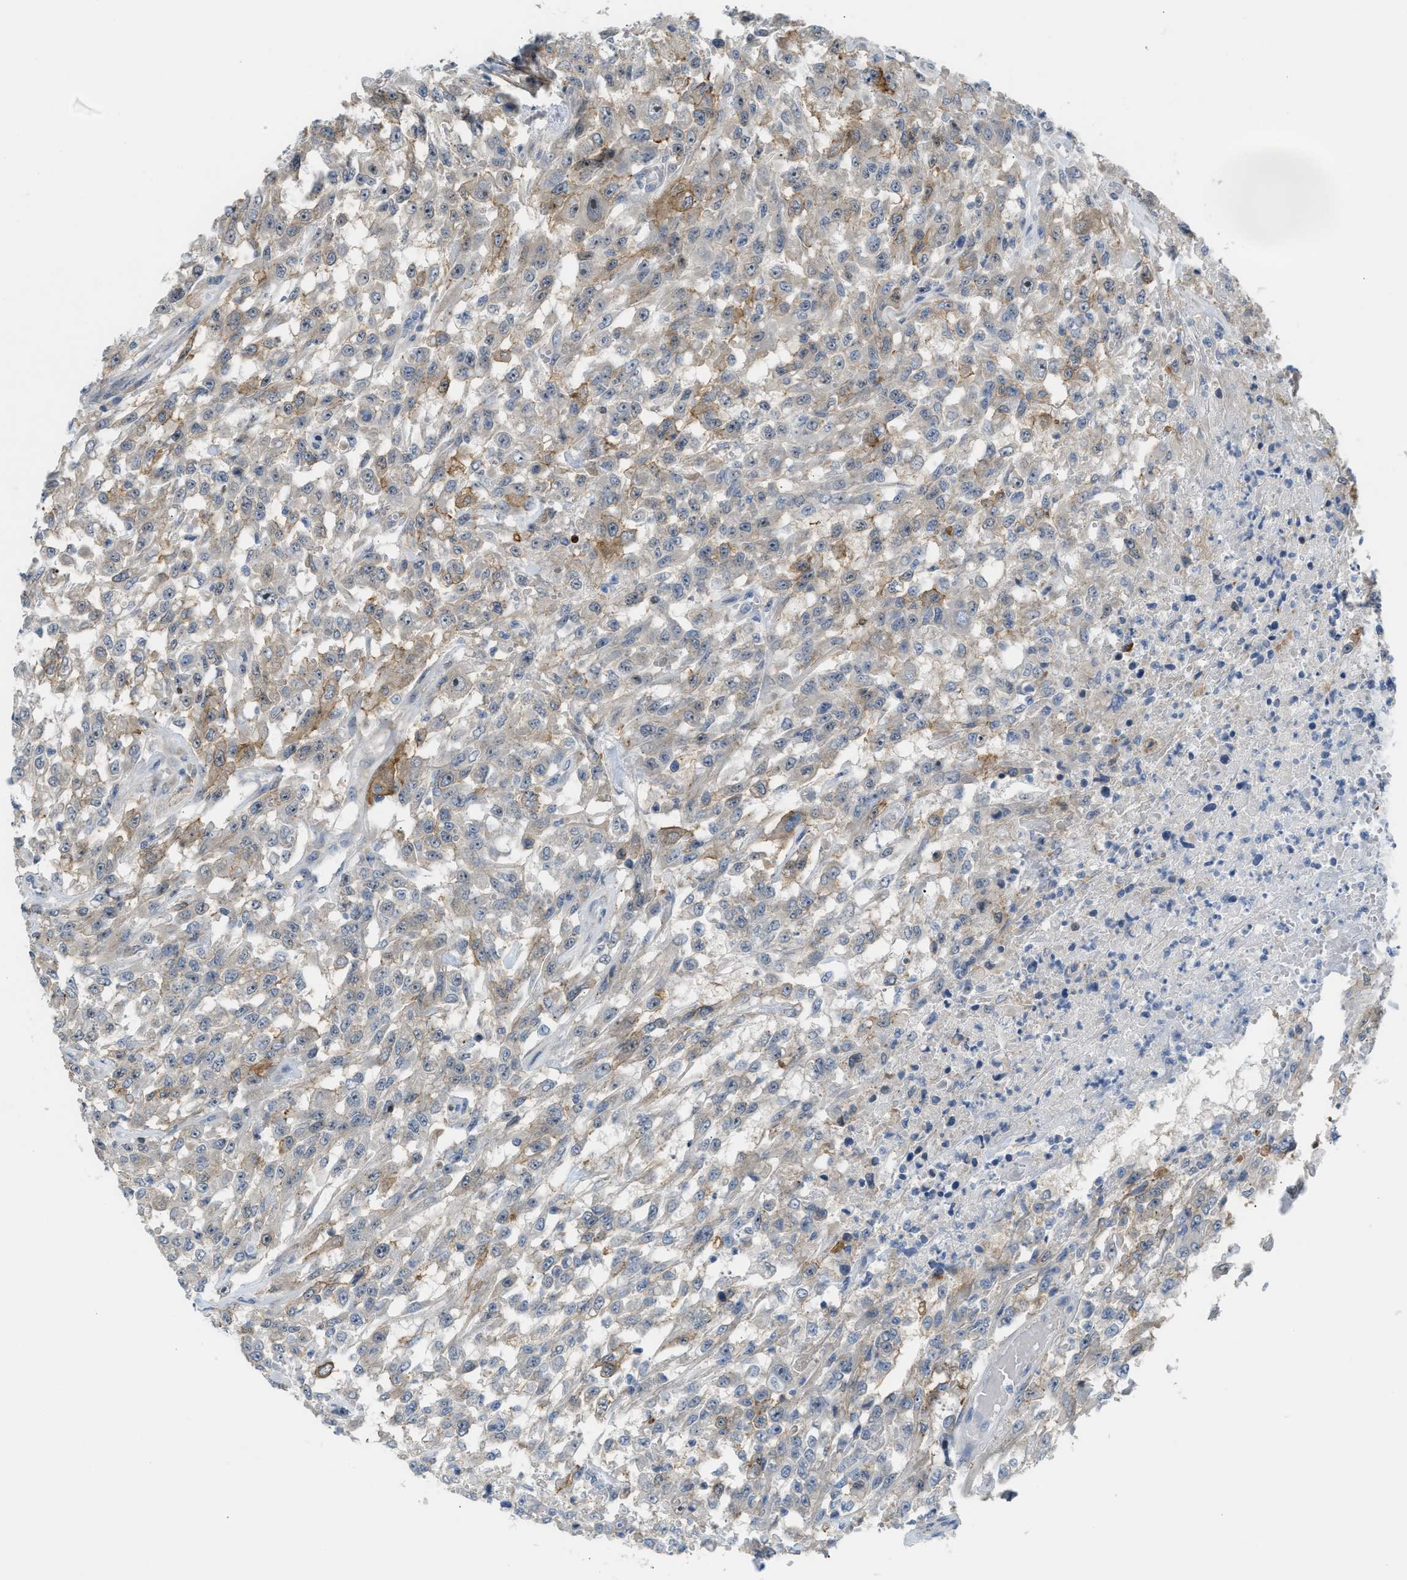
{"staining": {"intensity": "moderate", "quantity": "<25%", "location": "cytoplasmic/membranous,nuclear"}, "tissue": "urothelial cancer", "cell_type": "Tumor cells", "image_type": "cancer", "snomed": [{"axis": "morphology", "description": "Urothelial carcinoma, High grade"}, {"axis": "topography", "description": "Urinary bladder"}], "caption": "The photomicrograph shows a brown stain indicating the presence of a protein in the cytoplasmic/membranous and nuclear of tumor cells in high-grade urothelial carcinoma. The staining is performed using DAB brown chromogen to label protein expression. The nuclei are counter-stained blue using hematoxylin.", "gene": "NPS", "patient": {"sex": "male", "age": 46}}